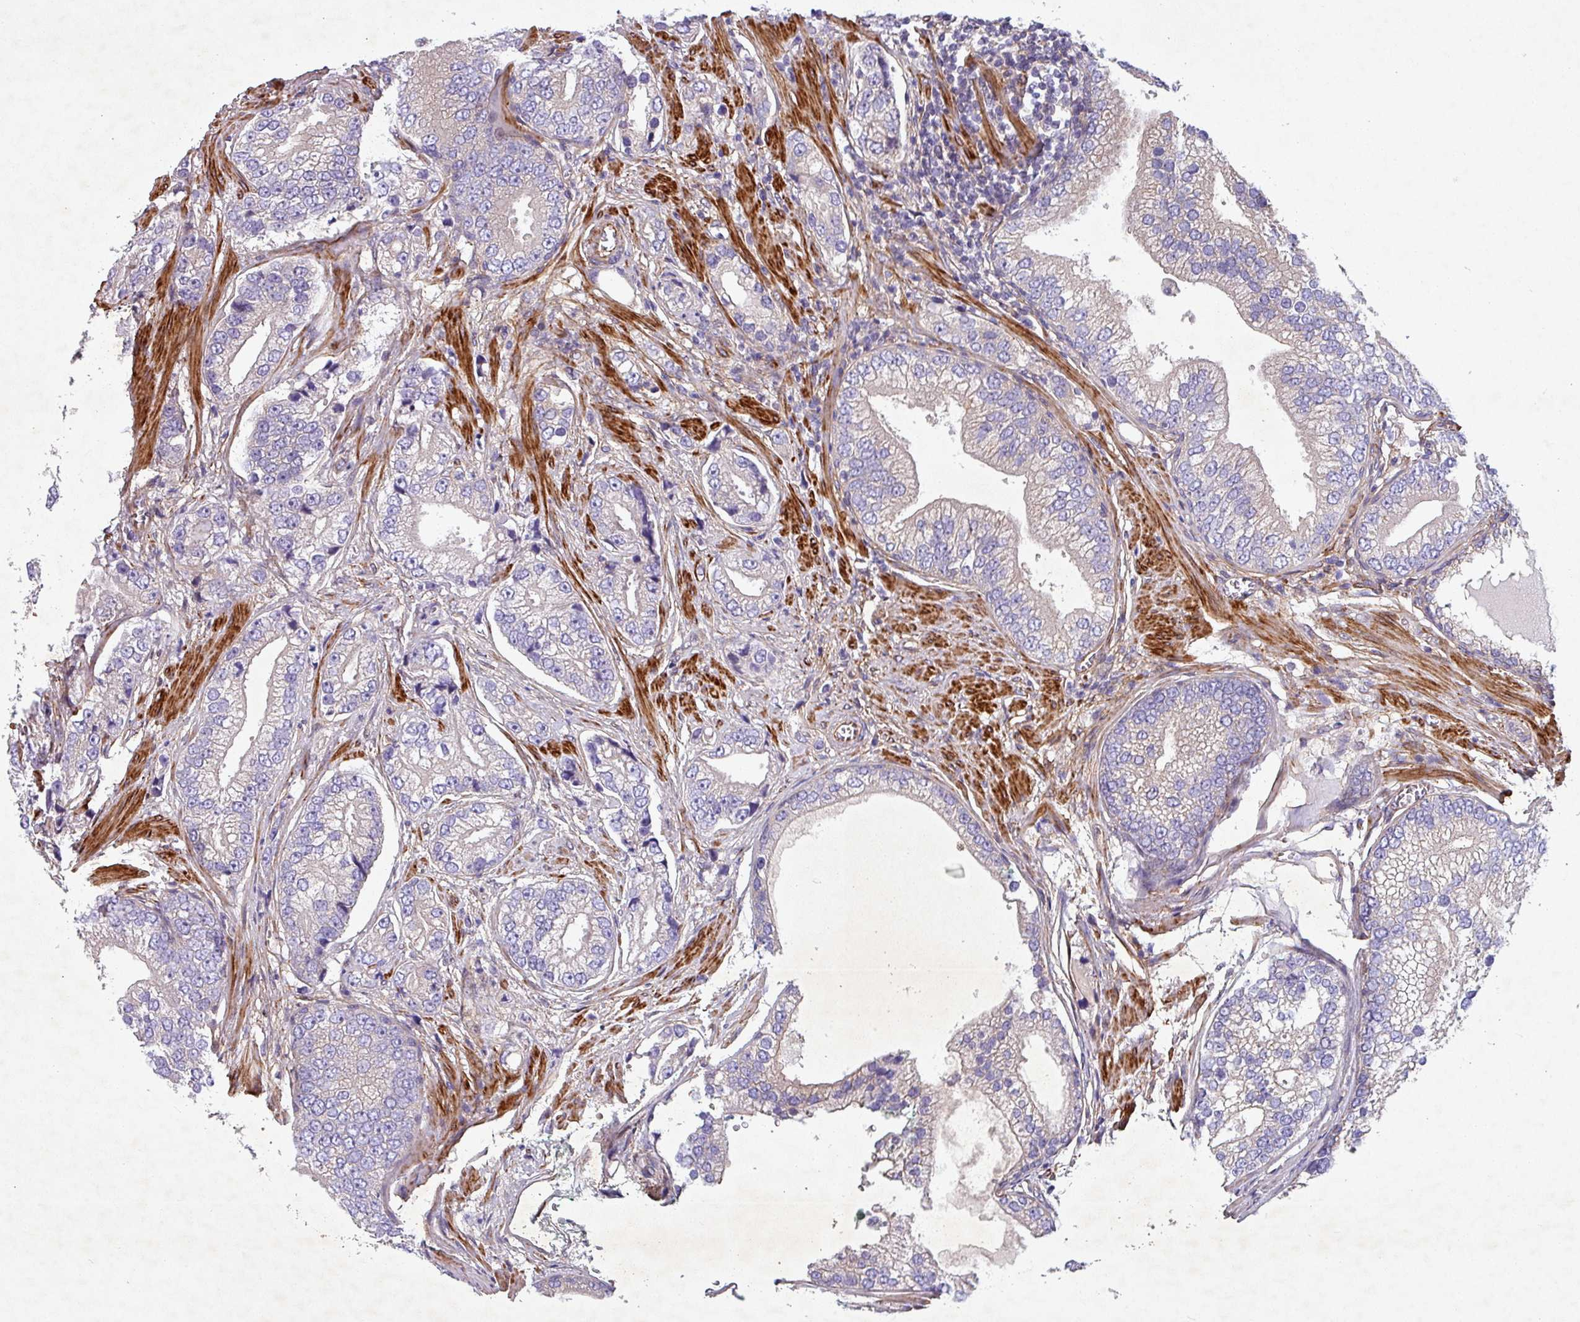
{"staining": {"intensity": "negative", "quantity": "none", "location": "none"}, "tissue": "prostate cancer", "cell_type": "Tumor cells", "image_type": "cancer", "snomed": [{"axis": "morphology", "description": "Adenocarcinoma, High grade"}, {"axis": "topography", "description": "Prostate"}], "caption": "Immunohistochemical staining of human adenocarcinoma (high-grade) (prostate) displays no significant staining in tumor cells.", "gene": "ATP2C2", "patient": {"sex": "male", "age": 75}}